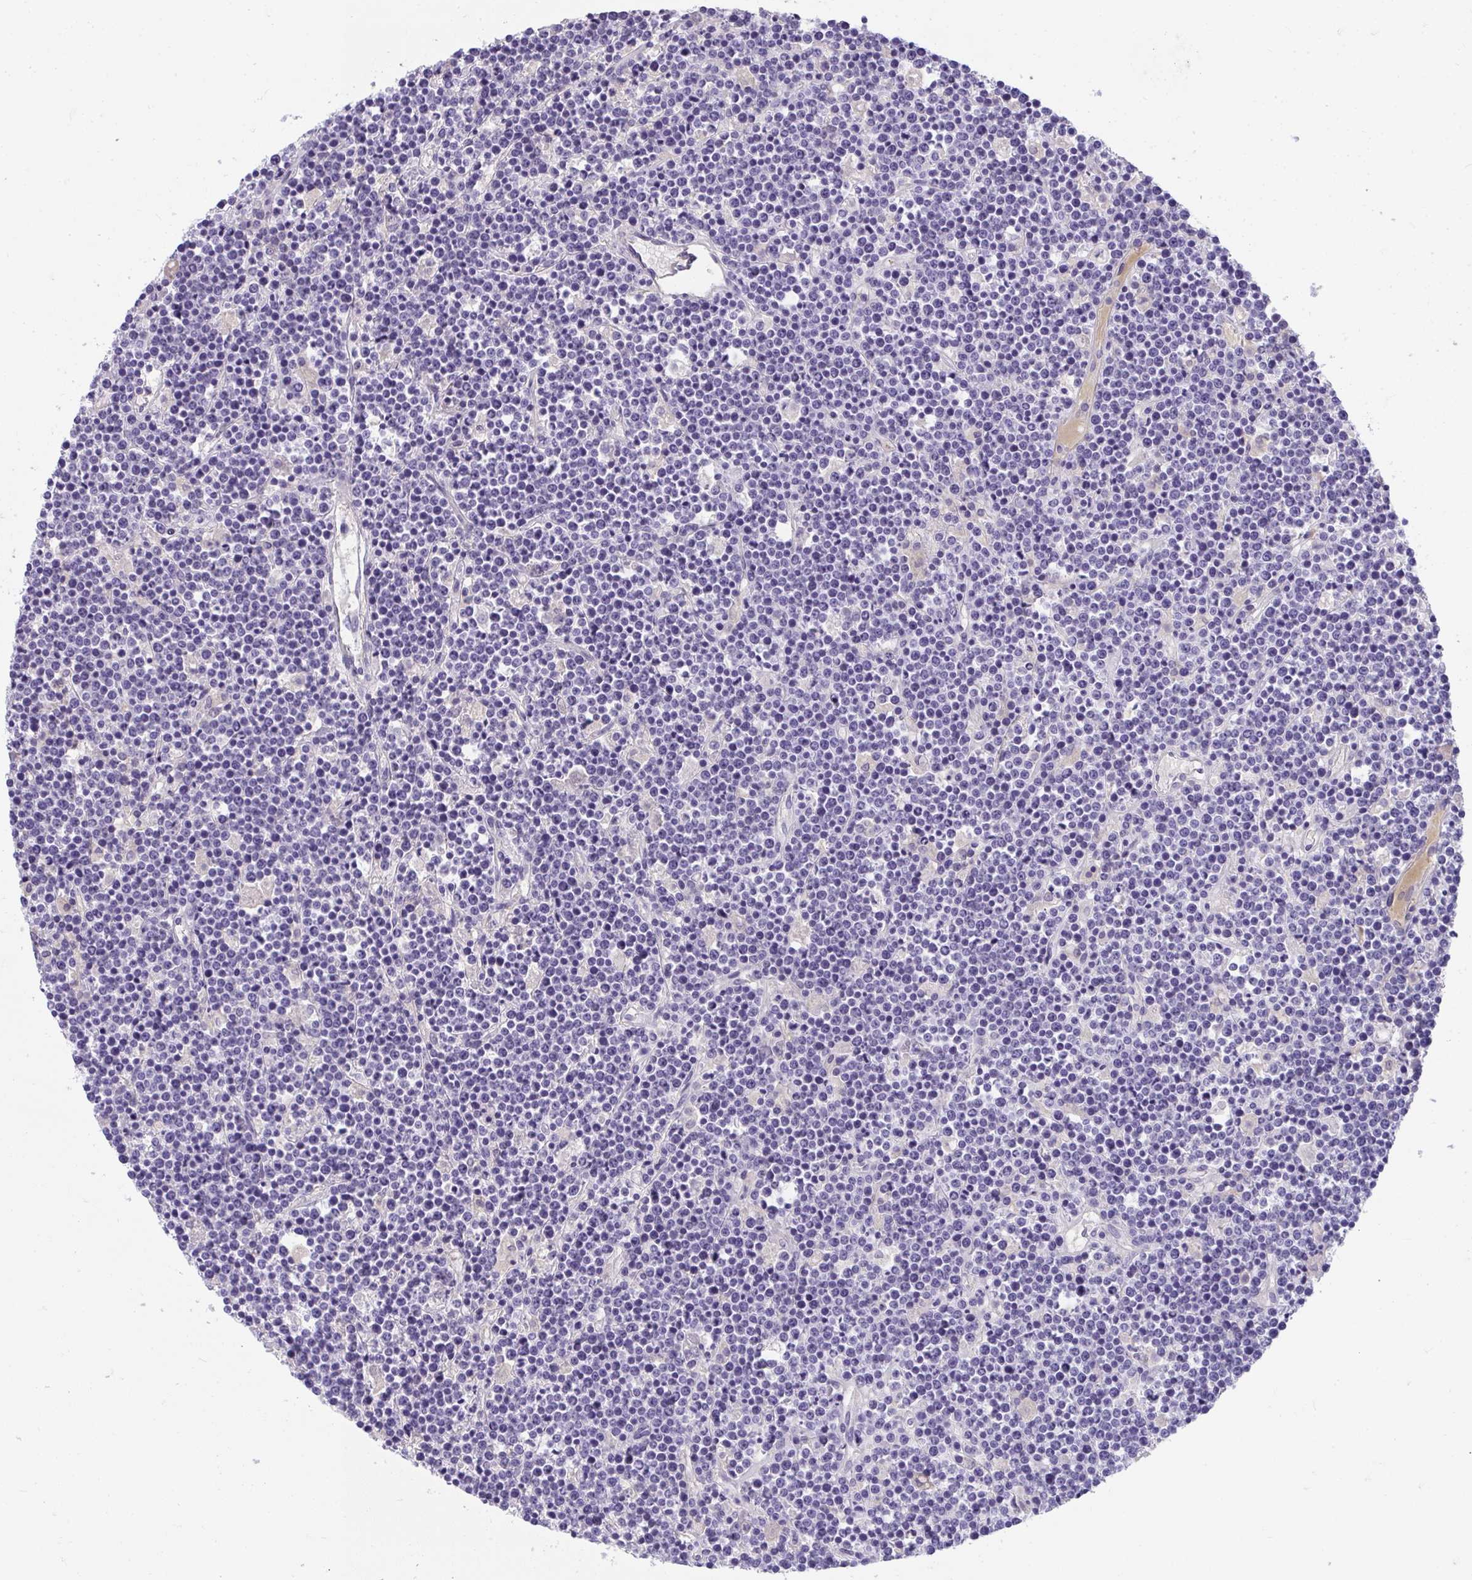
{"staining": {"intensity": "negative", "quantity": "none", "location": "none"}, "tissue": "lymphoma", "cell_type": "Tumor cells", "image_type": "cancer", "snomed": [{"axis": "morphology", "description": "Malignant lymphoma, non-Hodgkin's type, High grade"}, {"axis": "topography", "description": "Ovary"}], "caption": "Lymphoma stained for a protein using IHC exhibits no expression tumor cells.", "gene": "ZSWIM3", "patient": {"sex": "female", "age": 56}}